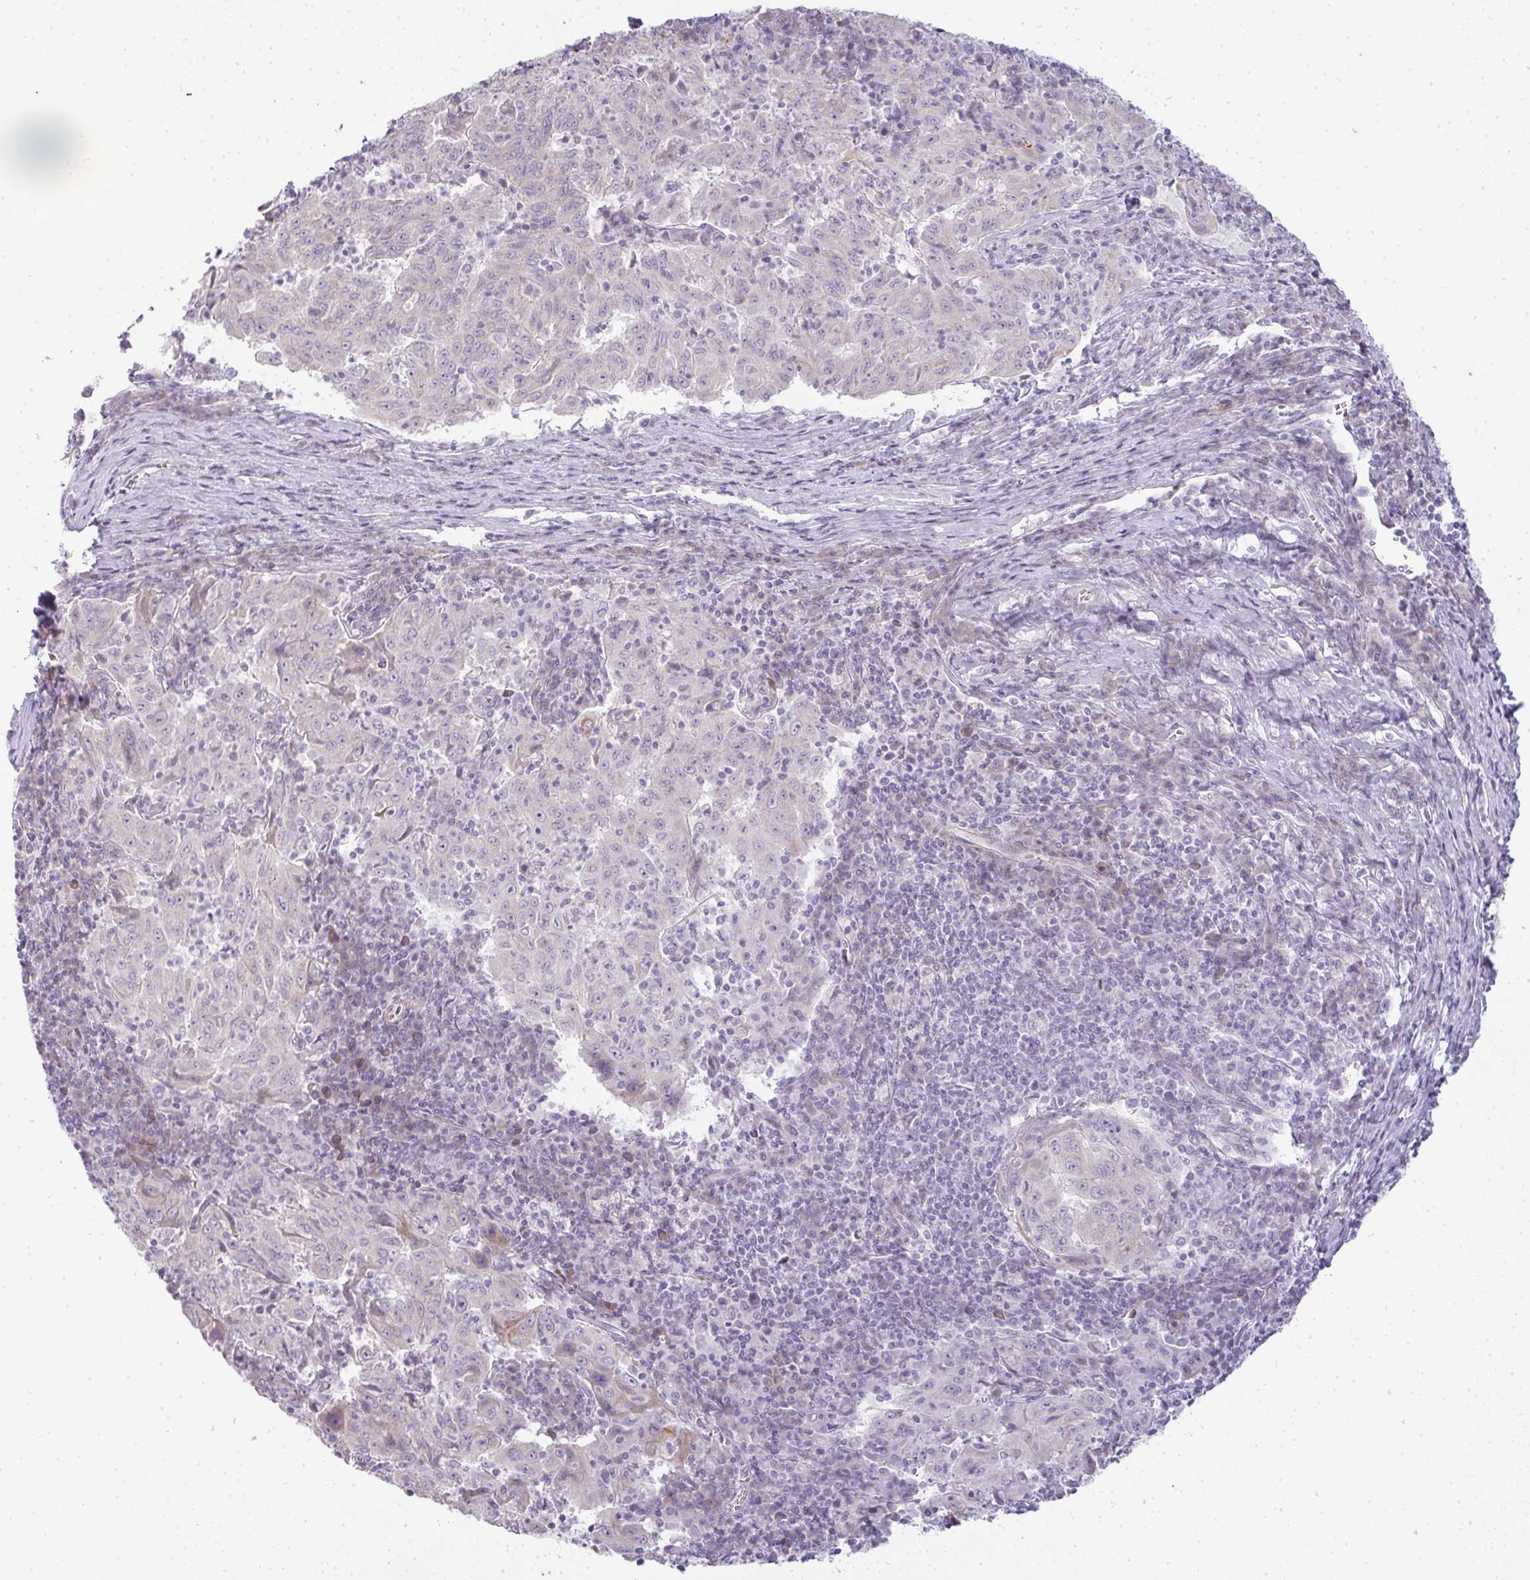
{"staining": {"intensity": "moderate", "quantity": "<25%", "location": "cytoplasmic/membranous"}, "tissue": "pancreatic cancer", "cell_type": "Tumor cells", "image_type": "cancer", "snomed": [{"axis": "morphology", "description": "Adenocarcinoma, NOS"}, {"axis": "topography", "description": "Pancreas"}], "caption": "A brown stain shows moderate cytoplasmic/membranous expression of a protein in pancreatic adenocarcinoma tumor cells. Using DAB (brown) and hematoxylin (blue) stains, captured at high magnification using brightfield microscopy.", "gene": "SIRPB2", "patient": {"sex": "male", "age": 63}}